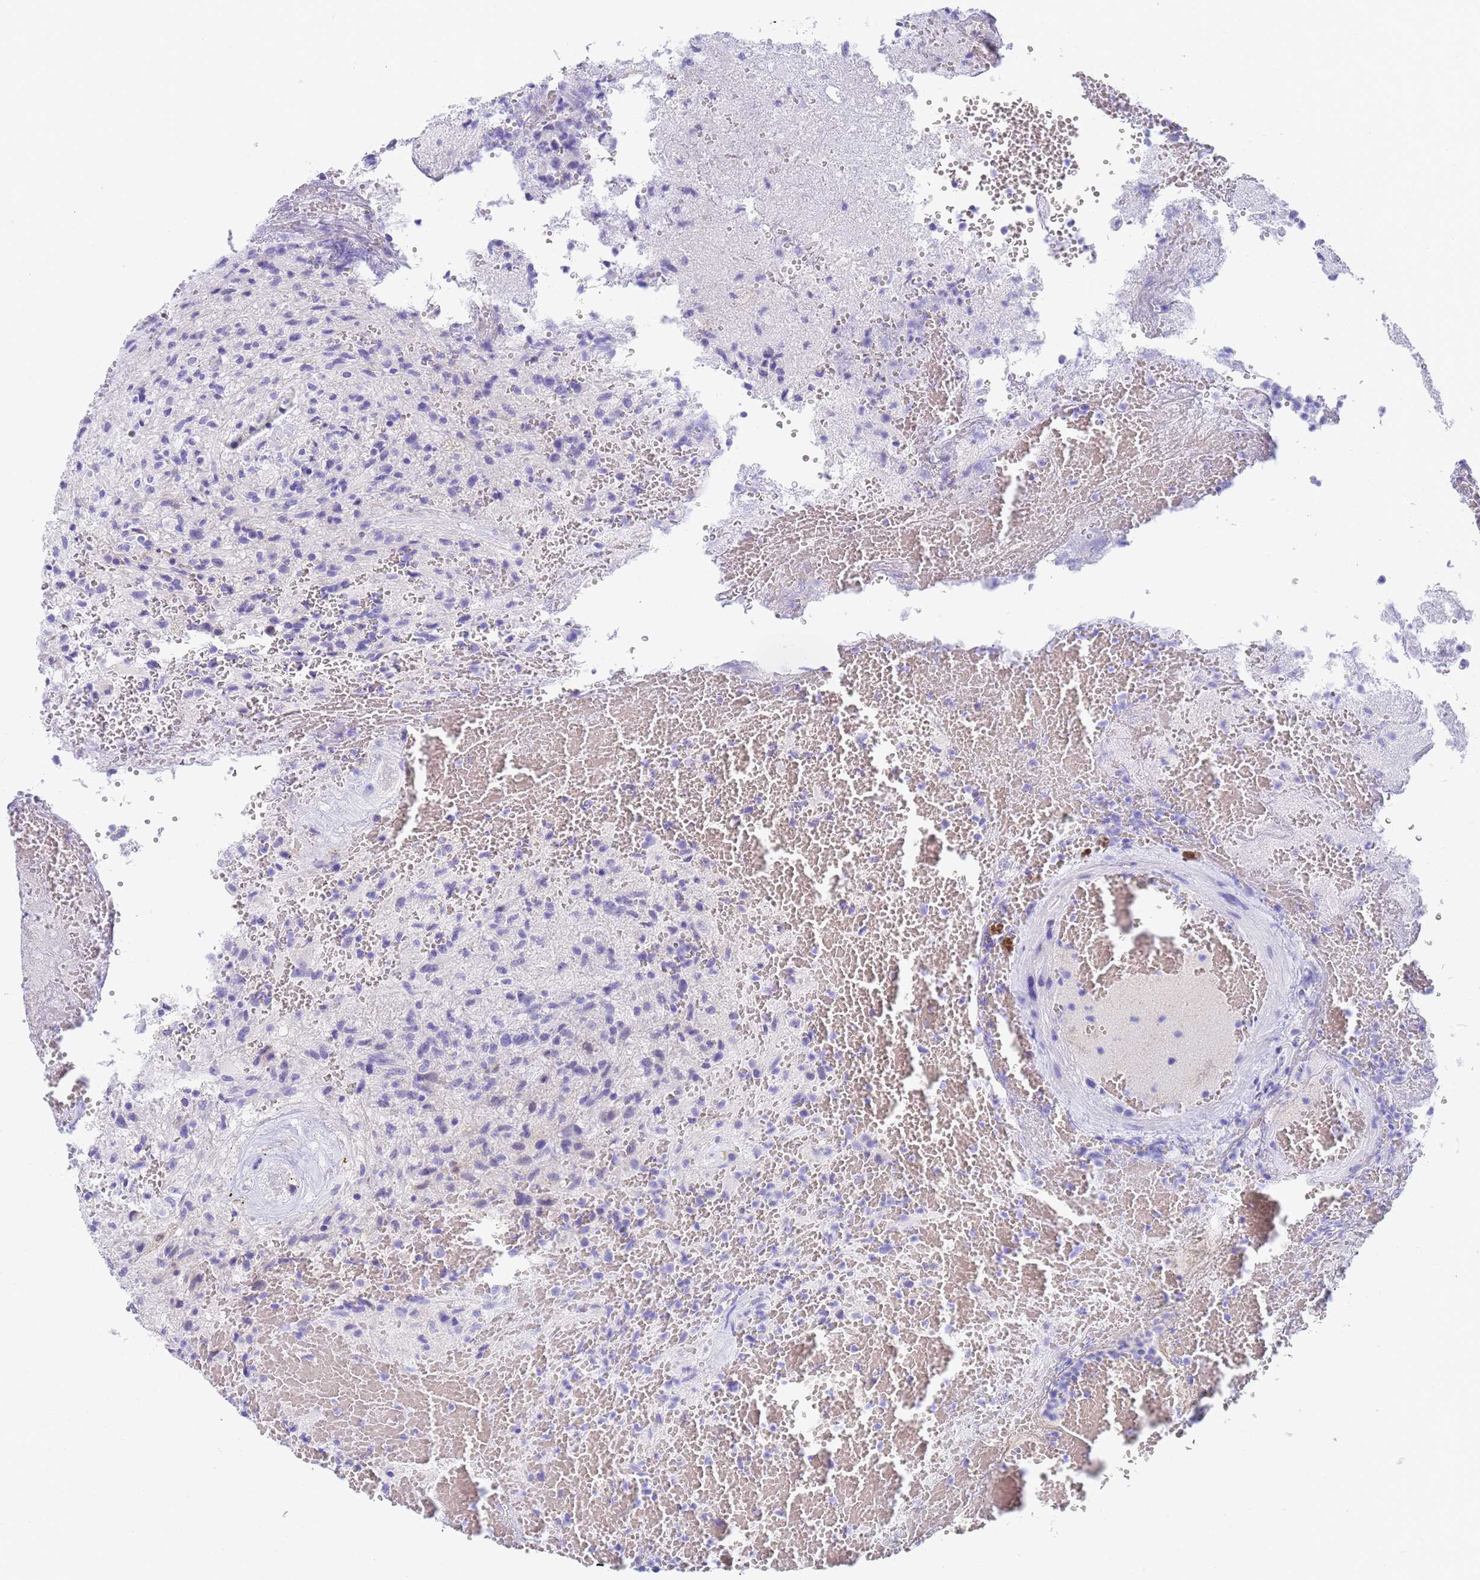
{"staining": {"intensity": "negative", "quantity": "none", "location": "none"}, "tissue": "glioma", "cell_type": "Tumor cells", "image_type": "cancer", "snomed": [{"axis": "morphology", "description": "Glioma, malignant, High grade"}, {"axis": "topography", "description": "Brain"}], "caption": "DAB immunohistochemical staining of glioma demonstrates no significant expression in tumor cells. The staining was performed using DAB (3,3'-diaminobenzidine) to visualize the protein expression in brown, while the nuclei were stained in blue with hematoxylin (Magnification: 20x).", "gene": "STATH", "patient": {"sex": "male", "age": 56}}